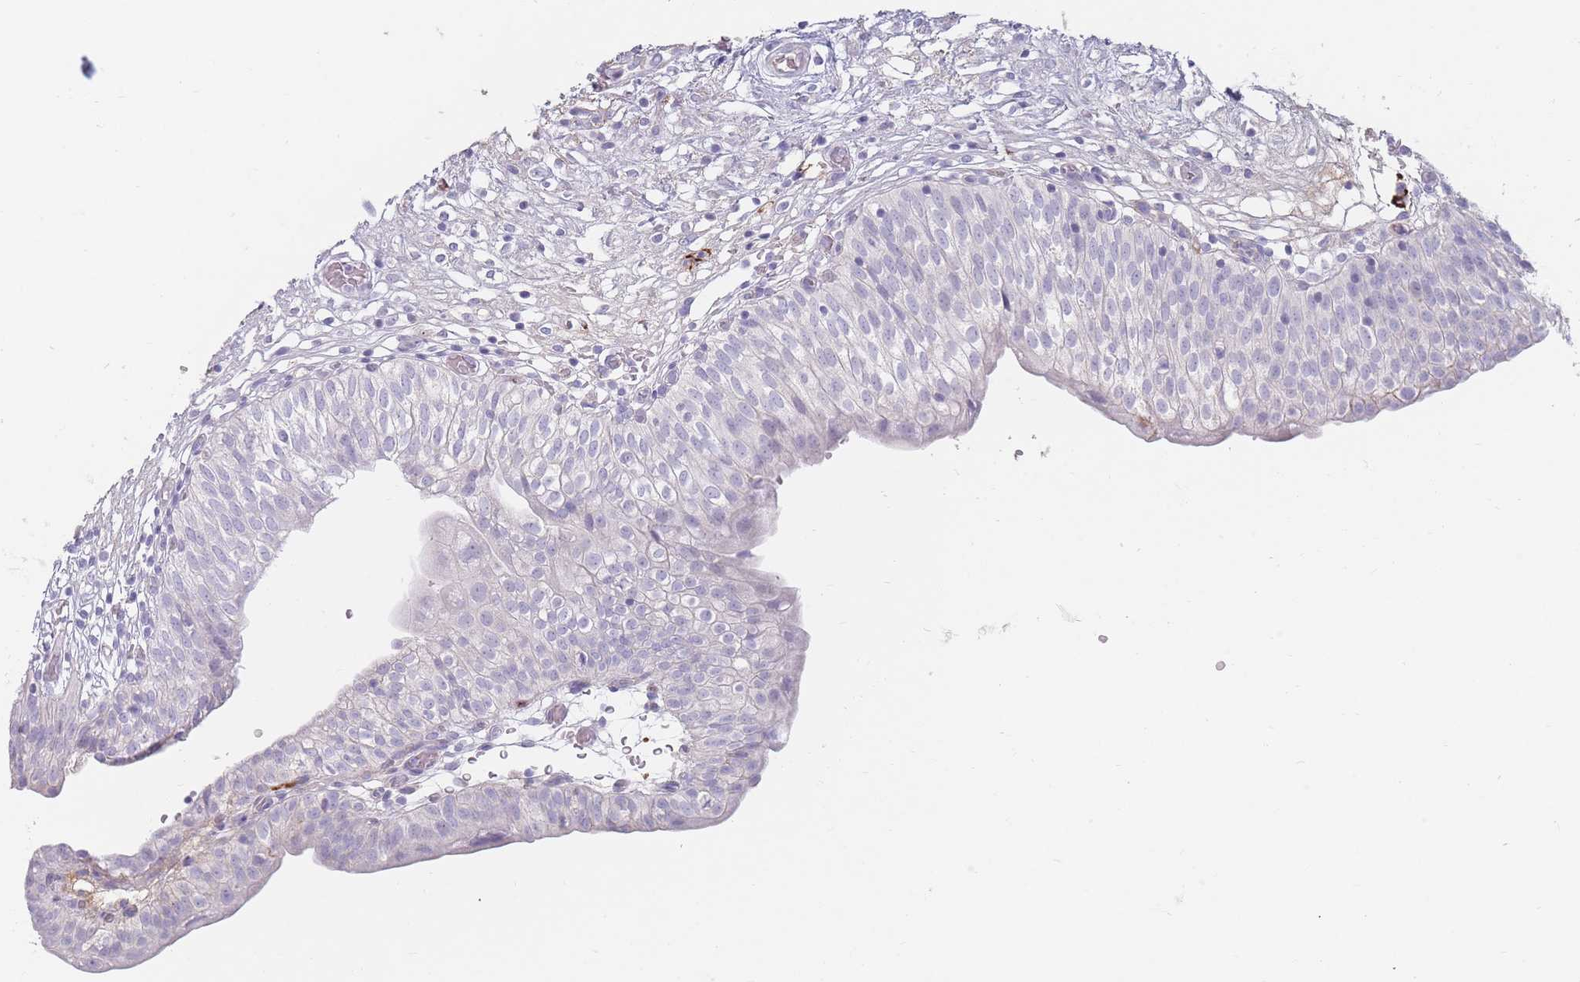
{"staining": {"intensity": "negative", "quantity": "none", "location": "none"}, "tissue": "urinary bladder", "cell_type": "Urothelial cells", "image_type": "normal", "snomed": [{"axis": "morphology", "description": "Normal tissue, NOS"}, {"axis": "topography", "description": "Urinary bladder"}], "caption": "Protein analysis of unremarkable urinary bladder exhibits no significant positivity in urothelial cells. The staining is performed using DAB (3,3'-diaminobenzidine) brown chromogen with nuclei counter-stained in using hematoxylin.", "gene": "PRG4", "patient": {"sex": "male", "age": 55}}